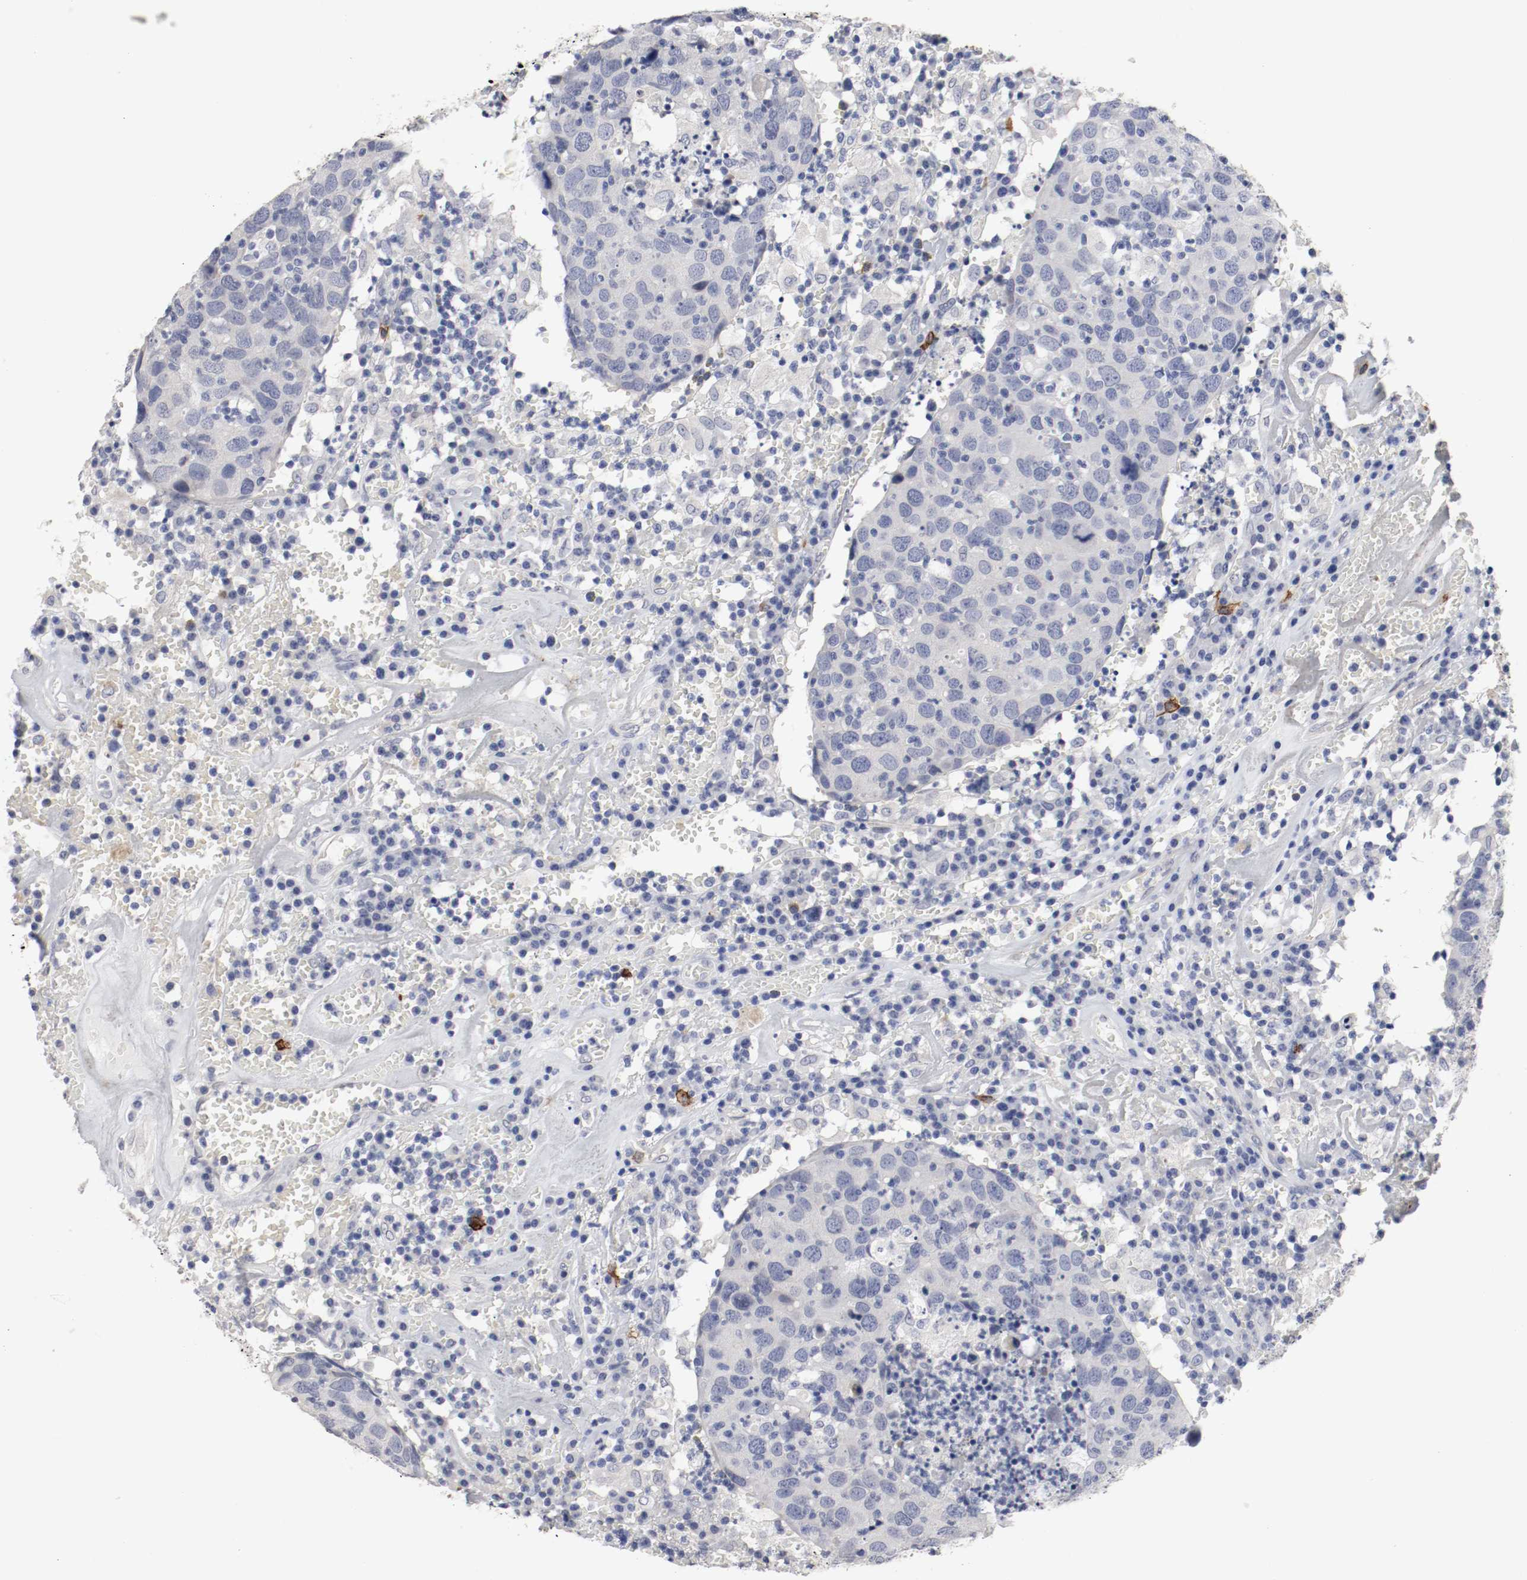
{"staining": {"intensity": "negative", "quantity": "none", "location": "none"}, "tissue": "head and neck cancer", "cell_type": "Tumor cells", "image_type": "cancer", "snomed": [{"axis": "morphology", "description": "Adenocarcinoma, NOS"}, {"axis": "topography", "description": "Salivary gland"}, {"axis": "topography", "description": "Head-Neck"}], "caption": "A micrograph of head and neck adenocarcinoma stained for a protein demonstrates no brown staining in tumor cells.", "gene": "KIT", "patient": {"sex": "female", "age": 65}}